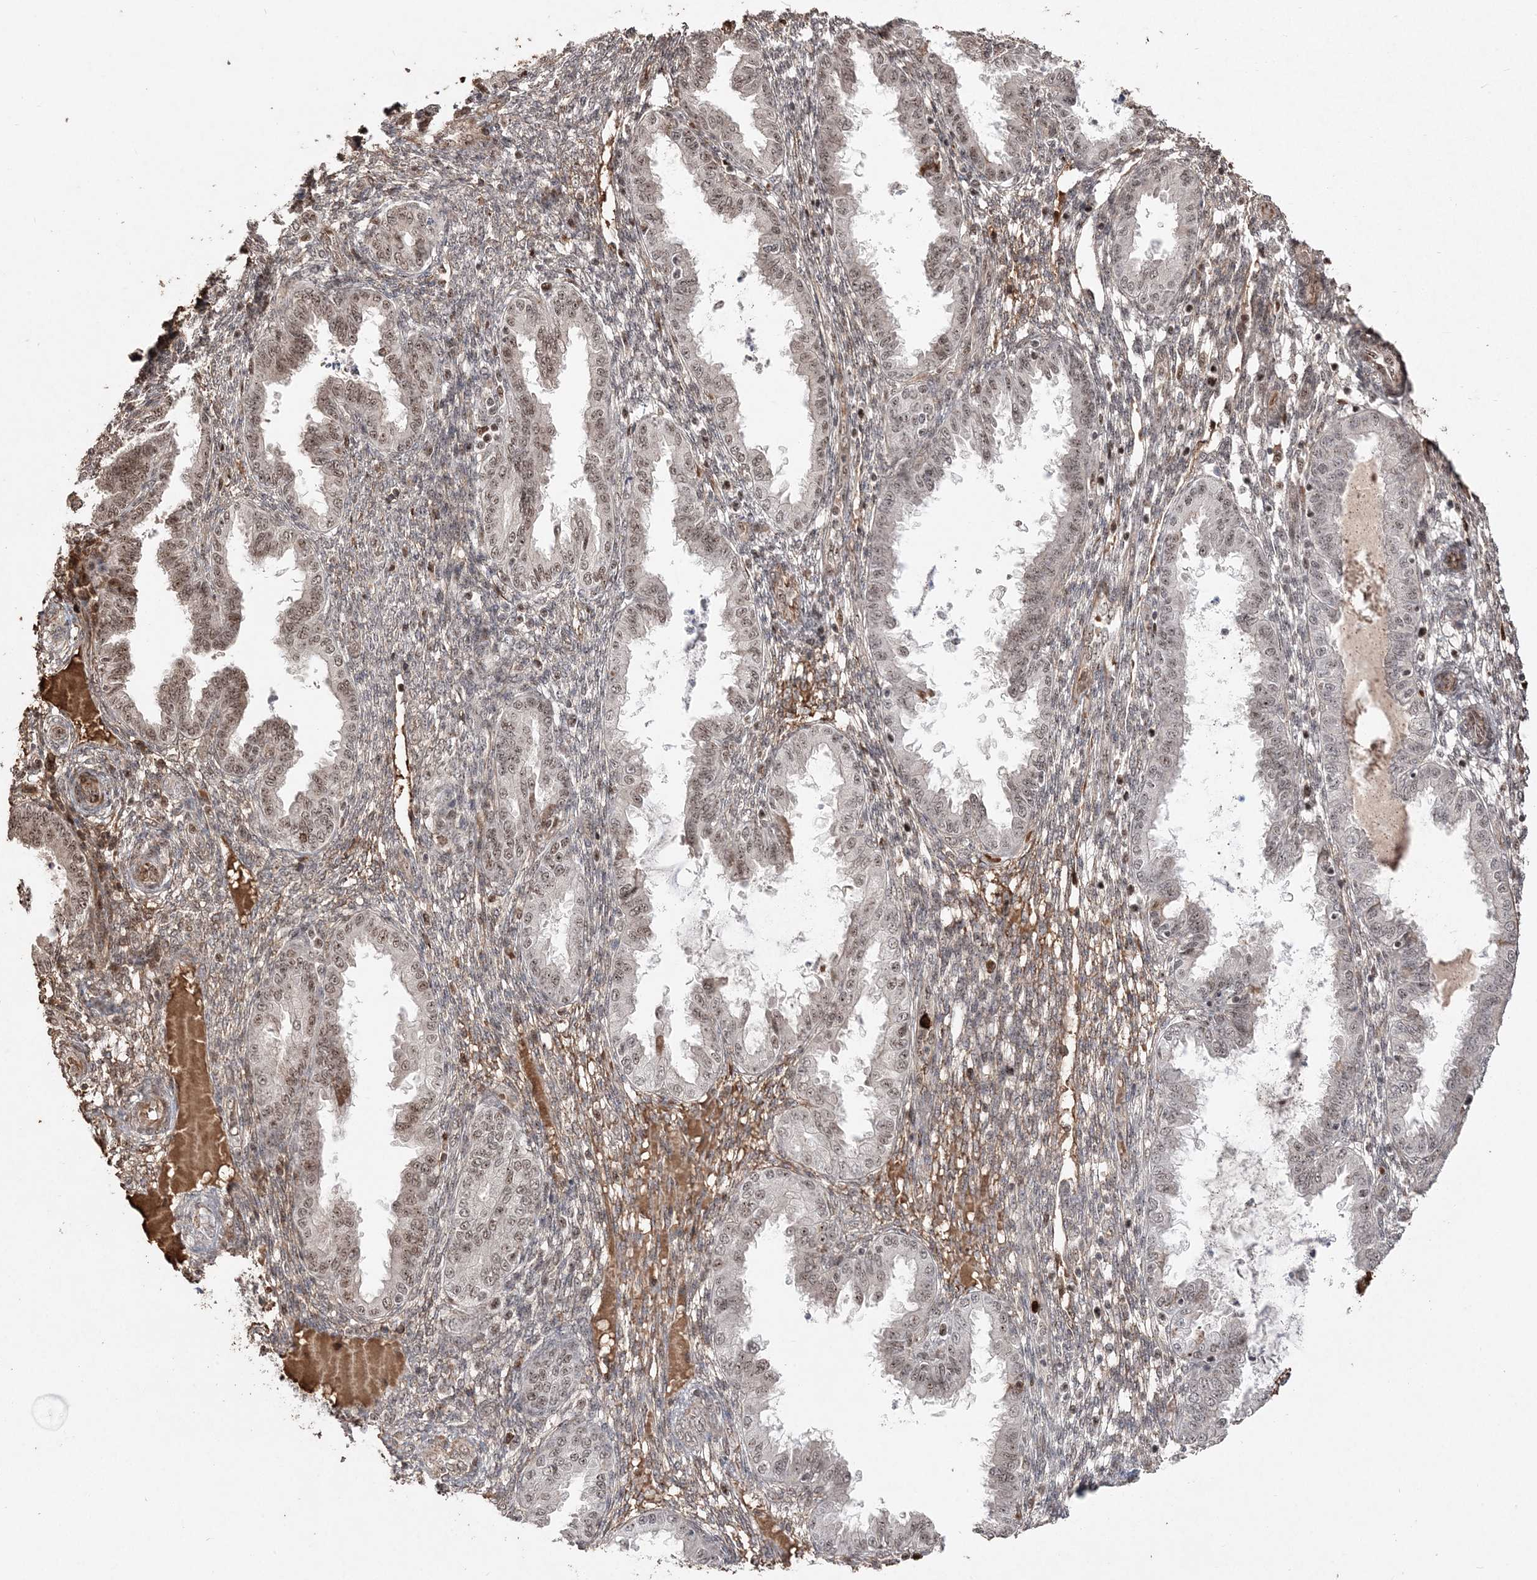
{"staining": {"intensity": "weak", "quantity": "25%-75%", "location": "nuclear"}, "tissue": "endometrium", "cell_type": "Cells in endometrial stroma", "image_type": "normal", "snomed": [{"axis": "morphology", "description": "Normal tissue, NOS"}, {"axis": "topography", "description": "Endometrium"}], "caption": "Protein expression by immunohistochemistry exhibits weak nuclear positivity in approximately 25%-75% of cells in endometrial stroma in unremarkable endometrium.", "gene": "RBM17", "patient": {"sex": "female", "age": 33}}